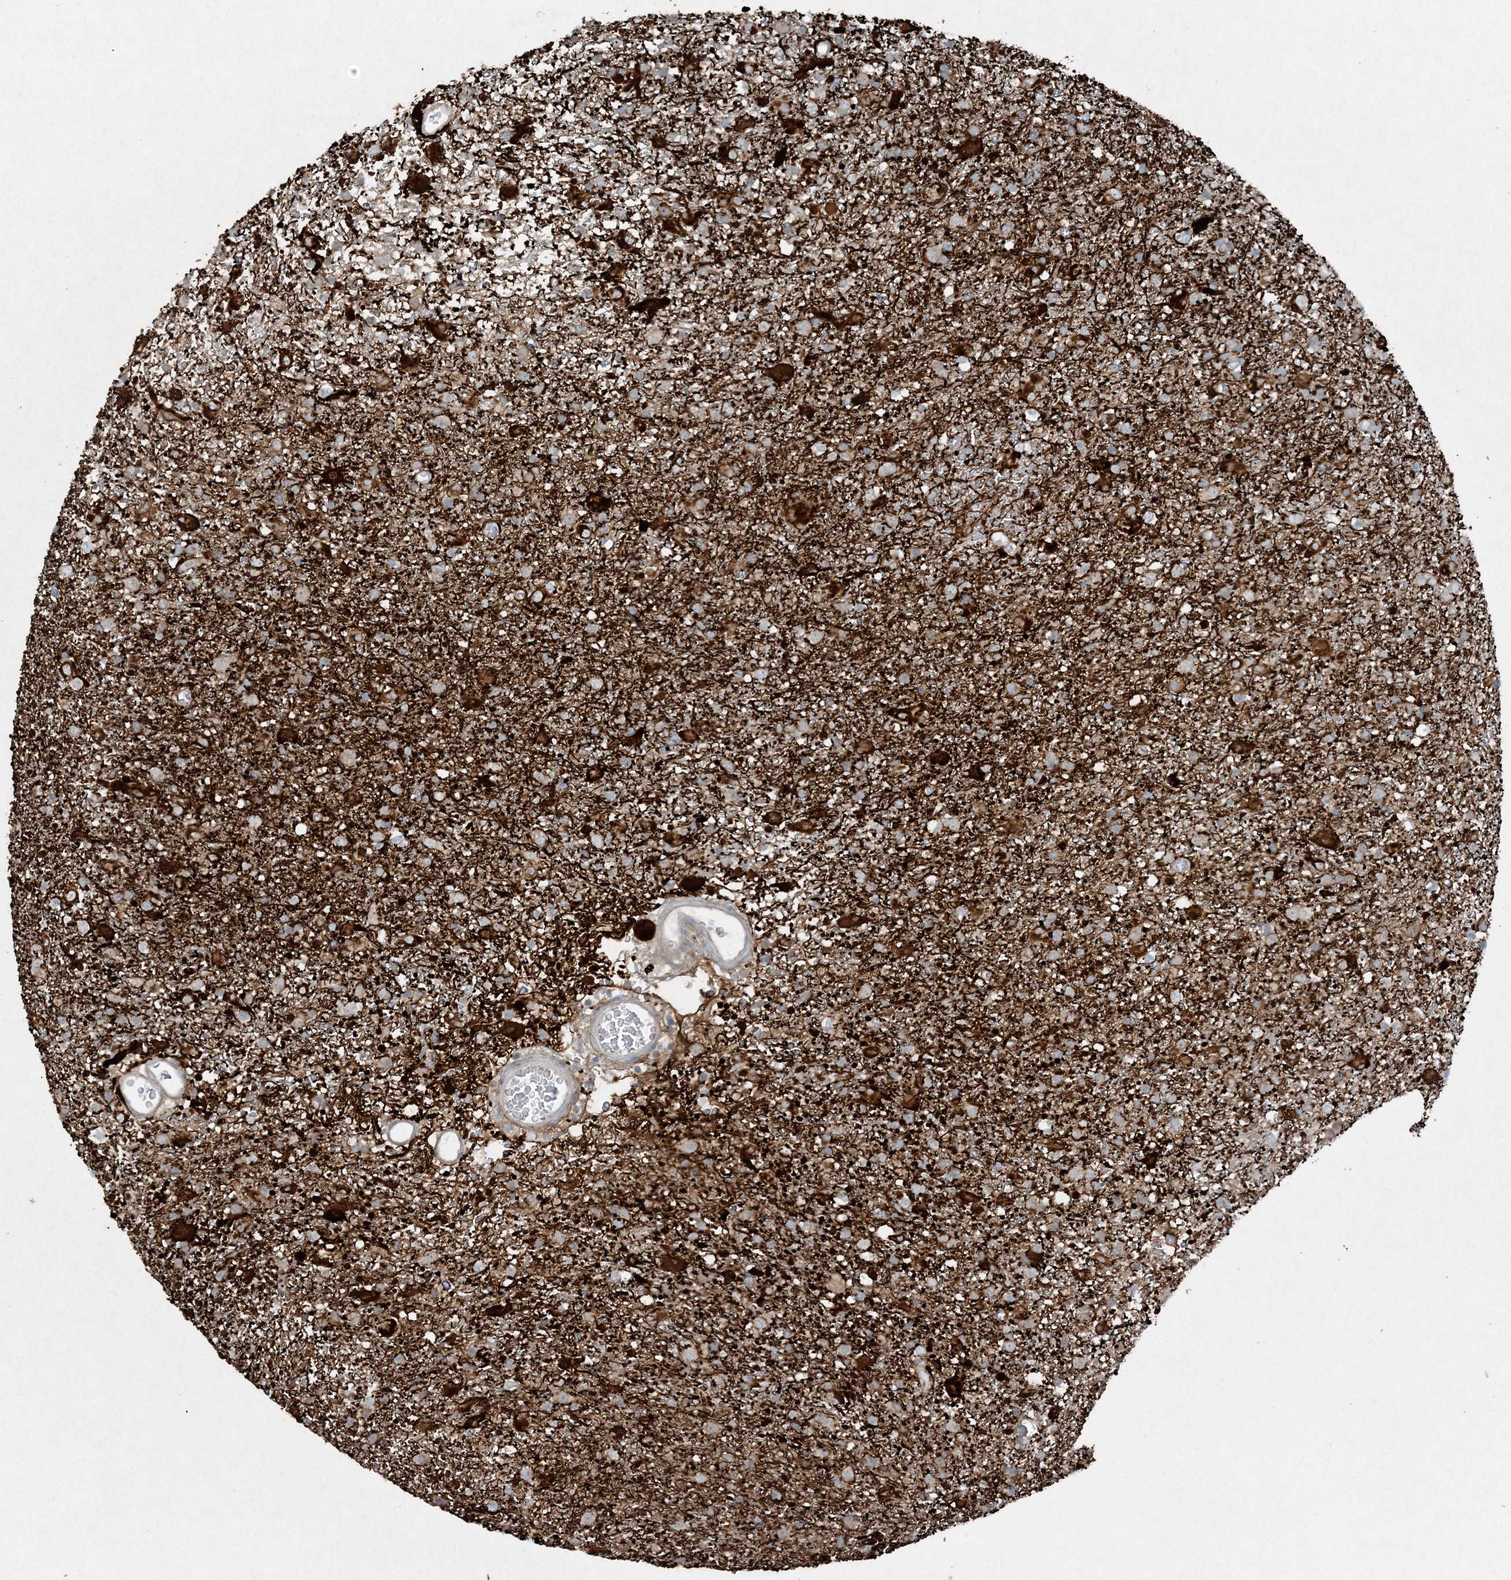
{"staining": {"intensity": "negative", "quantity": "none", "location": "none"}, "tissue": "glioma", "cell_type": "Tumor cells", "image_type": "cancer", "snomed": [{"axis": "morphology", "description": "Glioma, malignant, Low grade"}, {"axis": "topography", "description": "Brain"}], "caption": "Immunohistochemistry histopathology image of neoplastic tissue: glioma stained with DAB (3,3'-diaminobenzidine) shows no significant protein expression in tumor cells. (DAB (3,3'-diaminobenzidine) immunohistochemistry with hematoxylin counter stain).", "gene": "MITD1", "patient": {"sex": "male", "age": 65}}